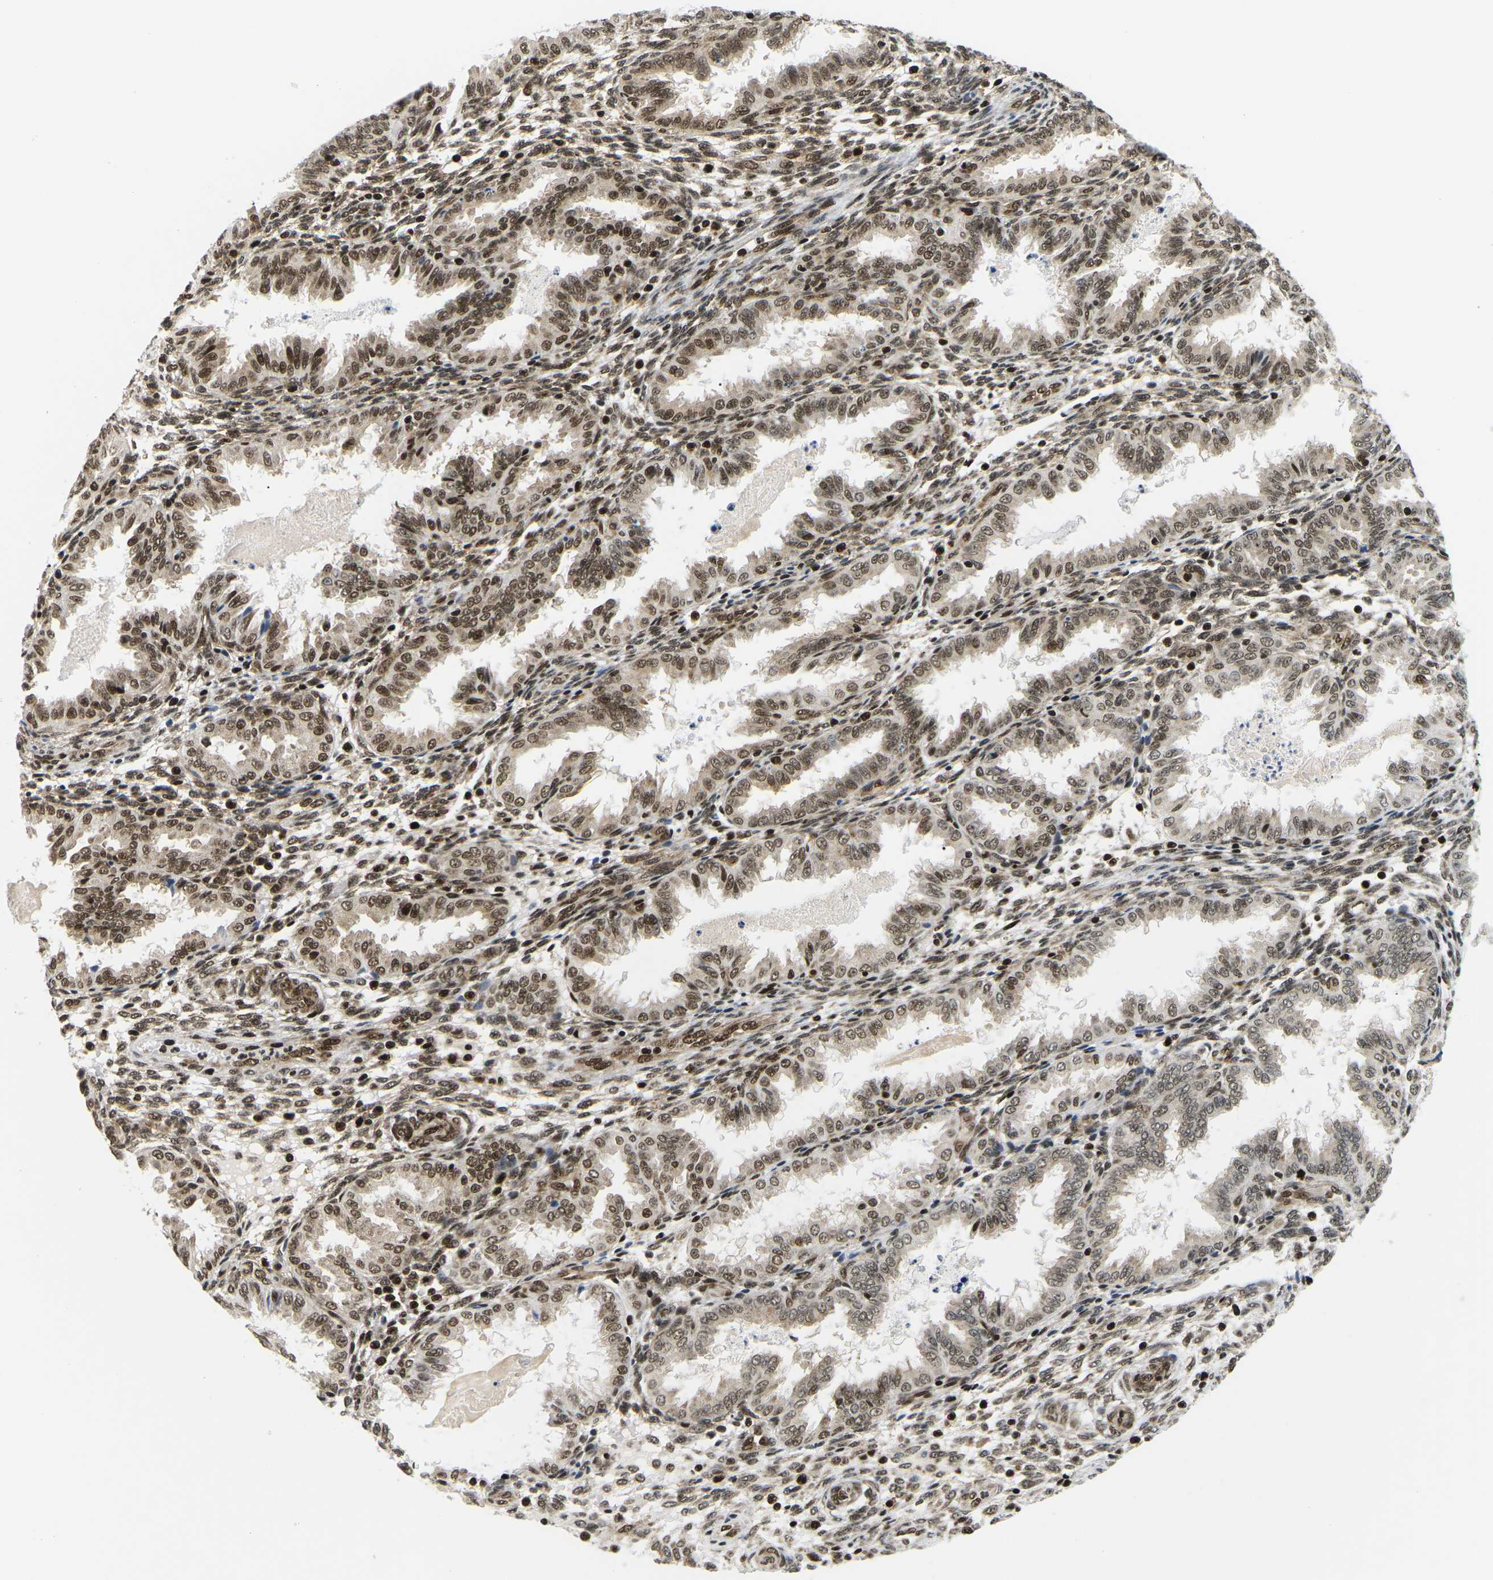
{"staining": {"intensity": "strong", "quantity": "25%-75%", "location": "cytoplasmic/membranous,nuclear"}, "tissue": "endometrium", "cell_type": "Cells in endometrial stroma", "image_type": "normal", "snomed": [{"axis": "morphology", "description": "Normal tissue, NOS"}, {"axis": "topography", "description": "Endometrium"}], "caption": "Protein staining of unremarkable endometrium demonstrates strong cytoplasmic/membranous,nuclear positivity in about 25%-75% of cells in endometrial stroma. Using DAB (3,3'-diaminobenzidine) (brown) and hematoxylin (blue) stains, captured at high magnification using brightfield microscopy.", "gene": "CELF1", "patient": {"sex": "female", "age": 33}}